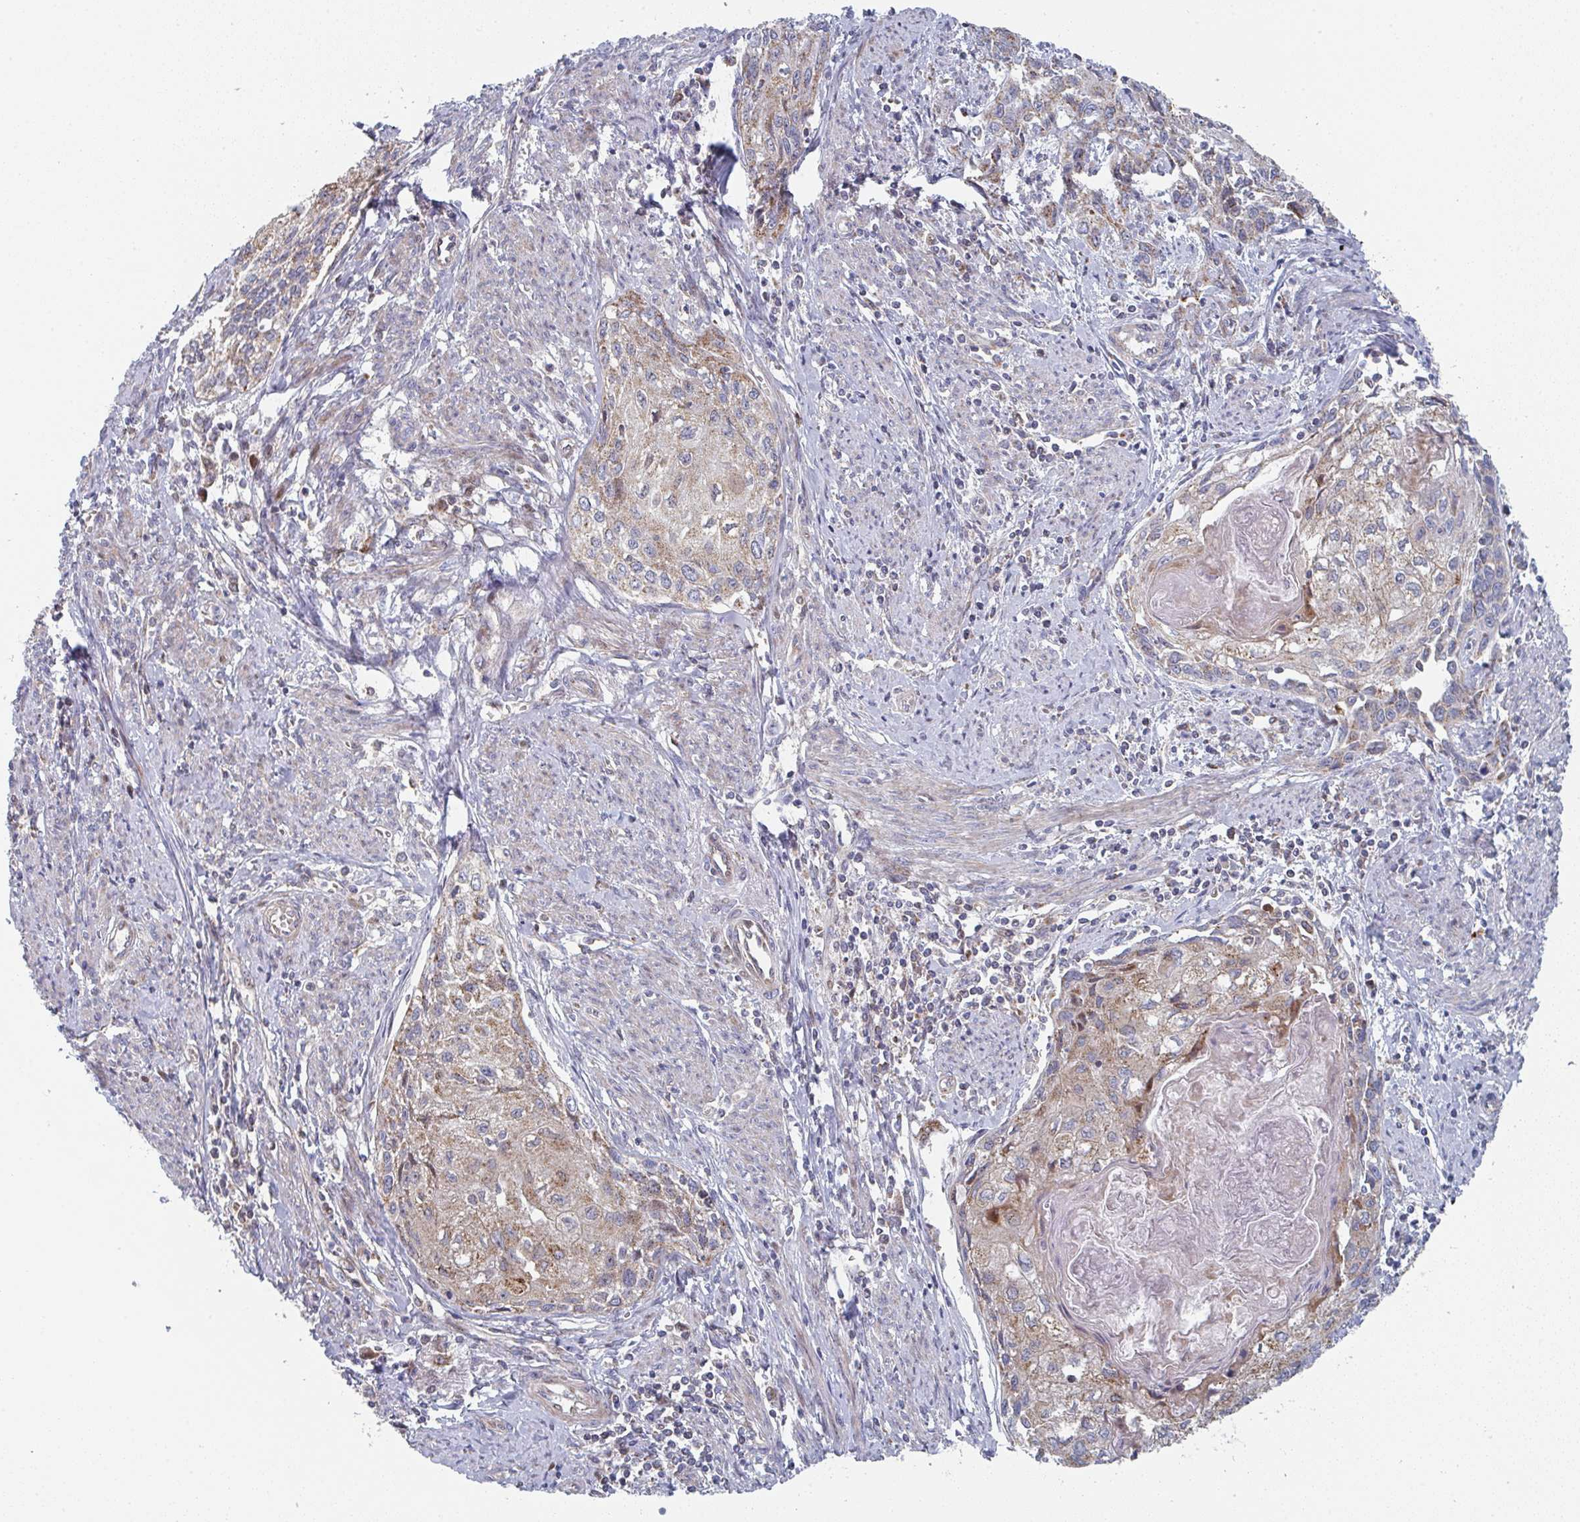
{"staining": {"intensity": "moderate", "quantity": "25%-75%", "location": "cytoplasmic/membranous"}, "tissue": "cervical cancer", "cell_type": "Tumor cells", "image_type": "cancer", "snomed": [{"axis": "morphology", "description": "Squamous cell carcinoma, NOS"}, {"axis": "topography", "description": "Cervix"}], "caption": "Protein analysis of cervical squamous cell carcinoma tissue exhibits moderate cytoplasmic/membranous expression in approximately 25%-75% of tumor cells.", "gene": "ZNF644", "patient": {"sex": "female", "age": 67}}